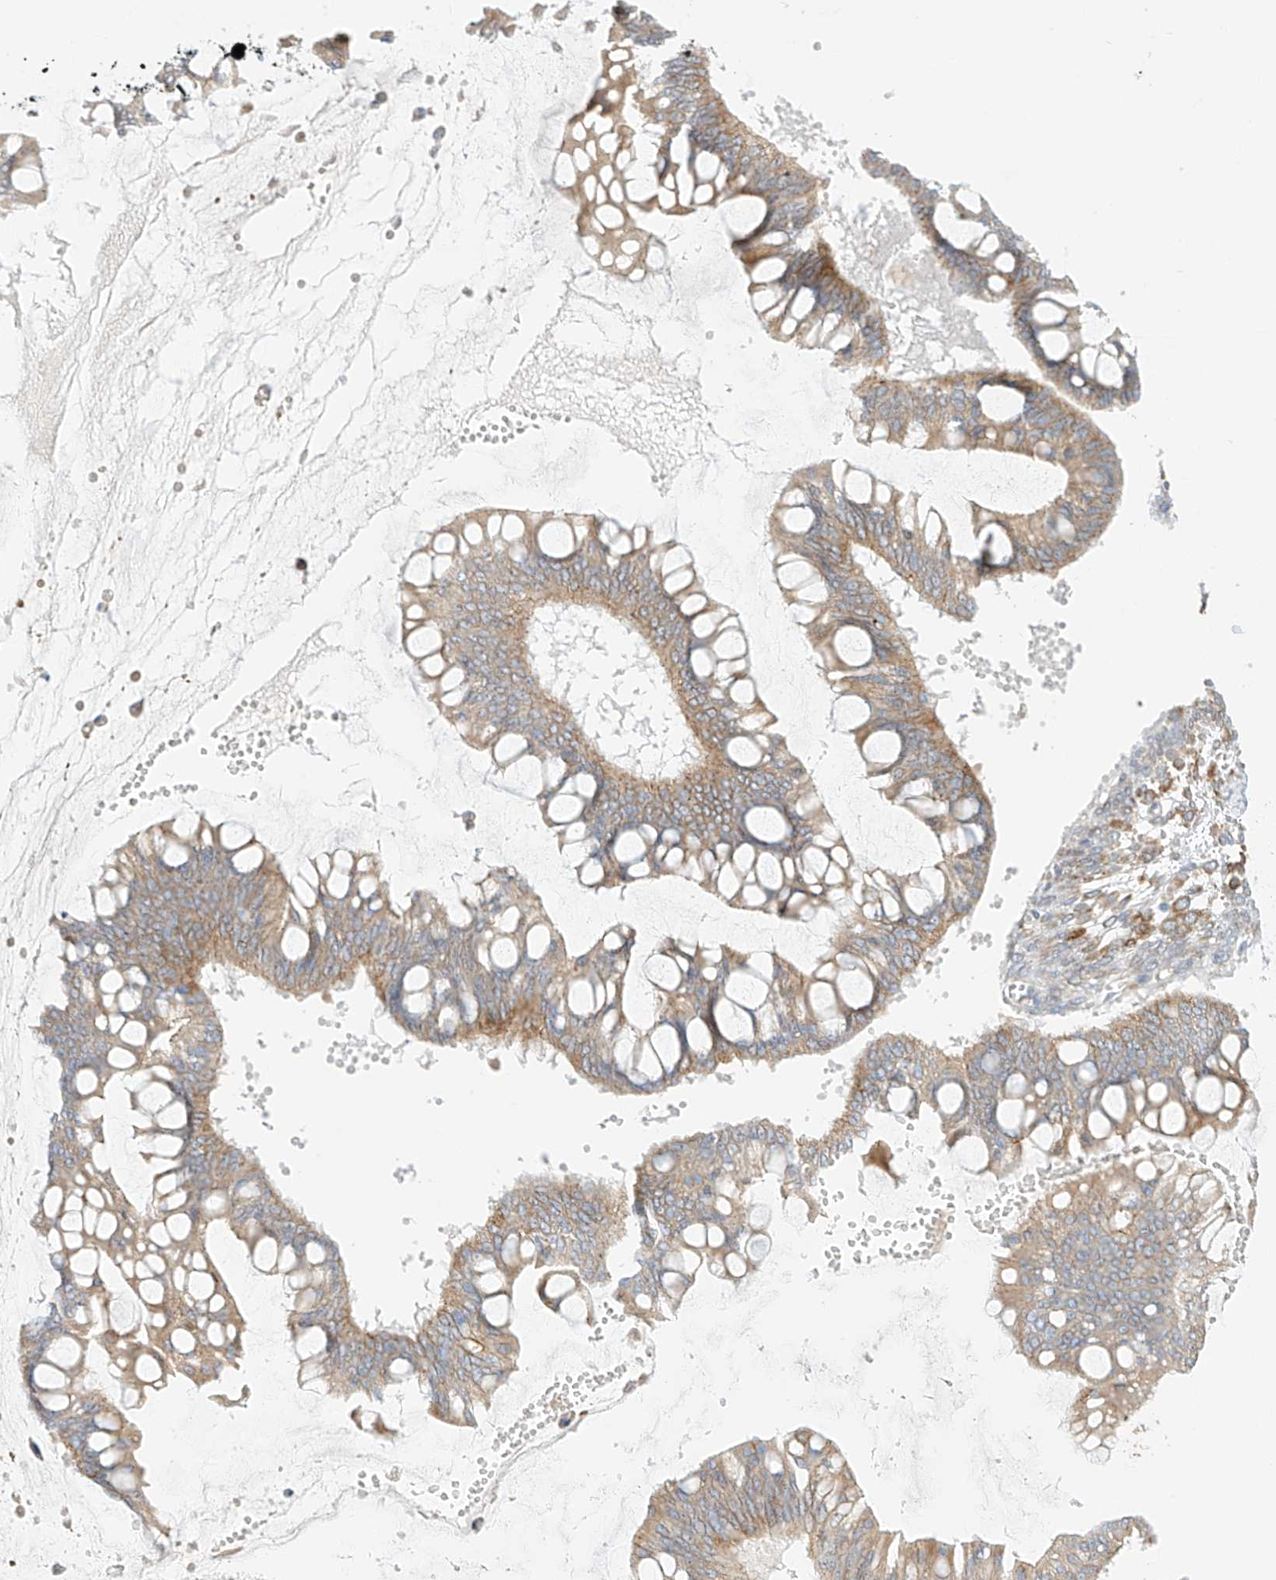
{"staining": {"intensity": "moderate", "quantity": ">75%", "location": "cytoplasmic/membranous"}, "tissue": "ovarian cancer", "cell_type": "Tumor cells", "image_type": "cancer", "snomed": [{"axis": "morphology", "description": "Cystadenocarcinoma, mucinous, NOS"}, {"axis": "topography", "description": "Ovary"}], "caption": "IHC of ovarian cancer (mucinous cystadenocarcinoma) exhibits medium levels of moderate cytoplasmic/membranous positivity in approximately >75% of tumor cells. (DAB = brown stain, brightfield microscopy at high magnification).", "gene": "PCYOX1", "patient": {"sex": "female", "age": 73}}